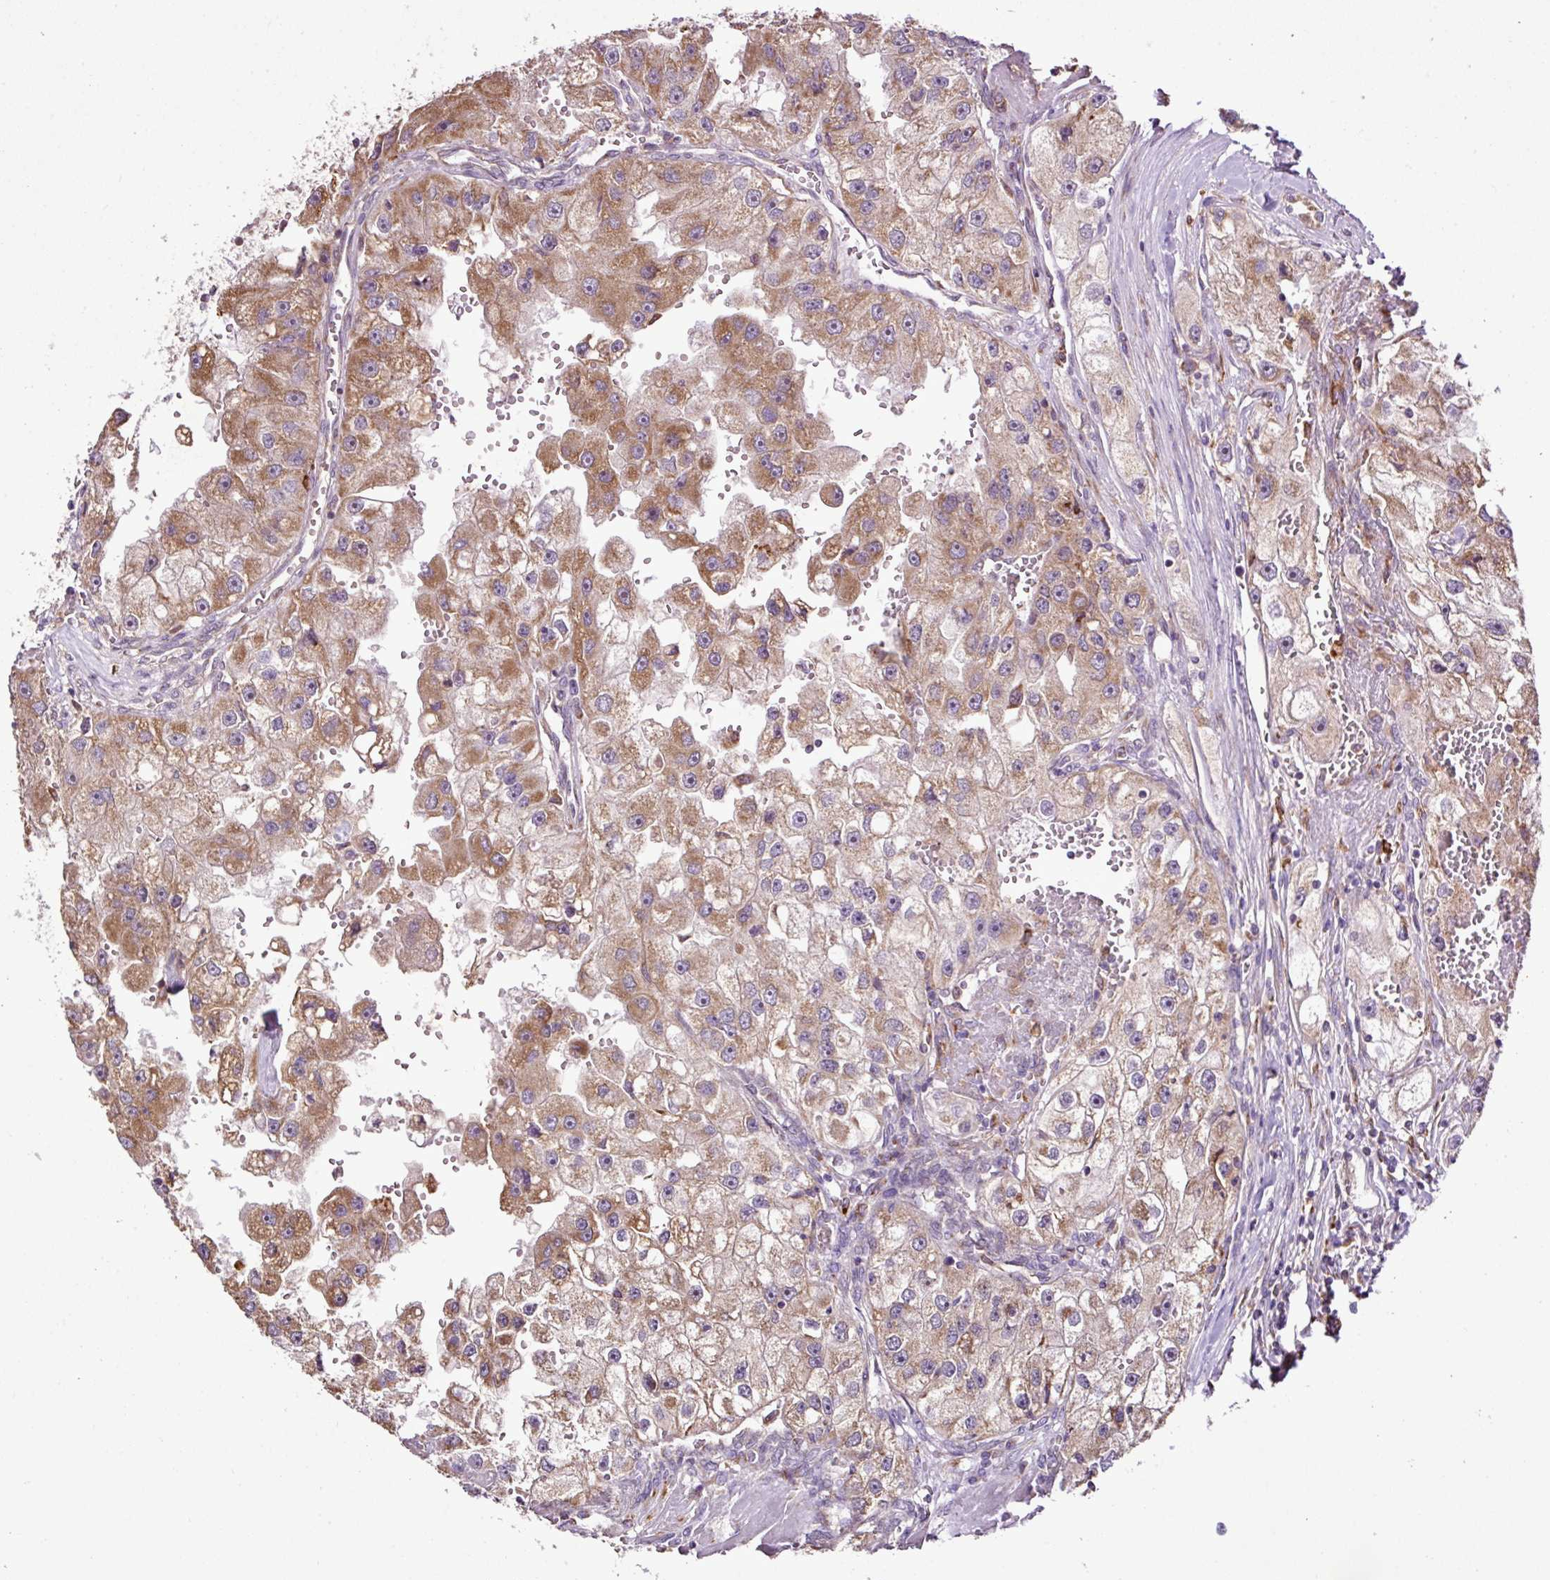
{"staining": {"intensity": "moderate", "quantity": ">75%", "location": "cytoplasmic/membranous"}, "tissue": "renal cancer", "cell_type": "Tumor cells", "image_type": "cancer", "snomed": [{"axis": "morphology", "description": "Adenocarcinoma, NOS"}, {"axis": "topography", "description": "Kidney"}], "caption": "DAB immunohistochemical staining of renal adenocarcinoma exhibits moderate cytoplasmic/membranous protein expression in about >75% of tumor cells.", "gene": "SMCO4", "patient": {"sex": "male", "age": 63}}